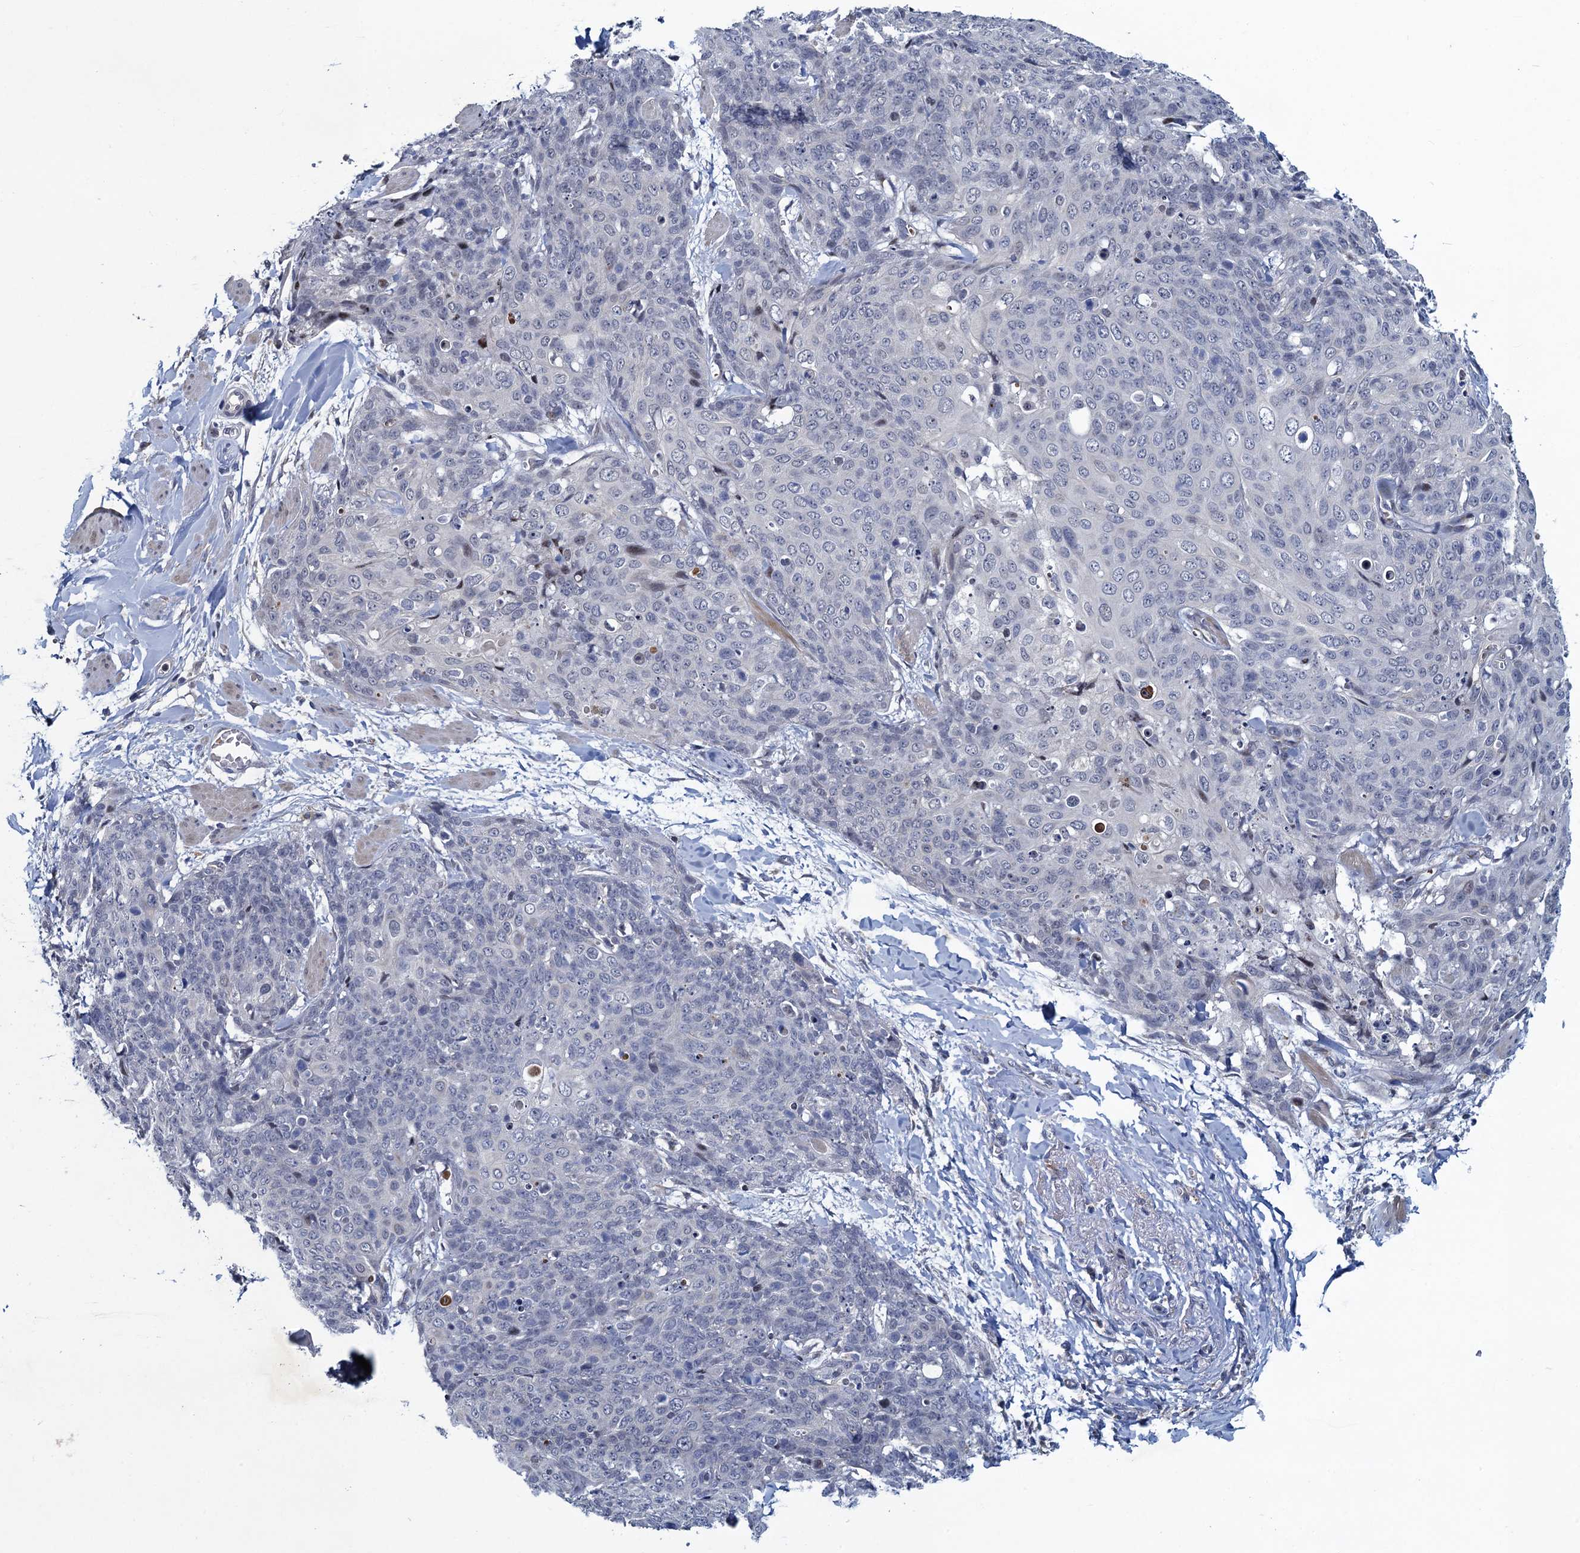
{"staining": {"intensity": "negative", "quantity": "none", "location": "none"}, "tissue": "skin cancer", "cell_type": "Tumor cells", "image_type": "cancer", "snomed": [{"axis": "morphology", "description": "Squamous cell carcinoma, NOS"}, {"axis": "topography", "description": "Skin"}, {"axis": "topography", "description": "Vulva"}], "caption": "Immunohistochemistry photomicrograph of neoplastic tissue: human skin cancer stained with DAB displays no significant protein positivity in tumor cells.", "gene": "ATOSA", "patient": {"sex": "female", "age": 85}}